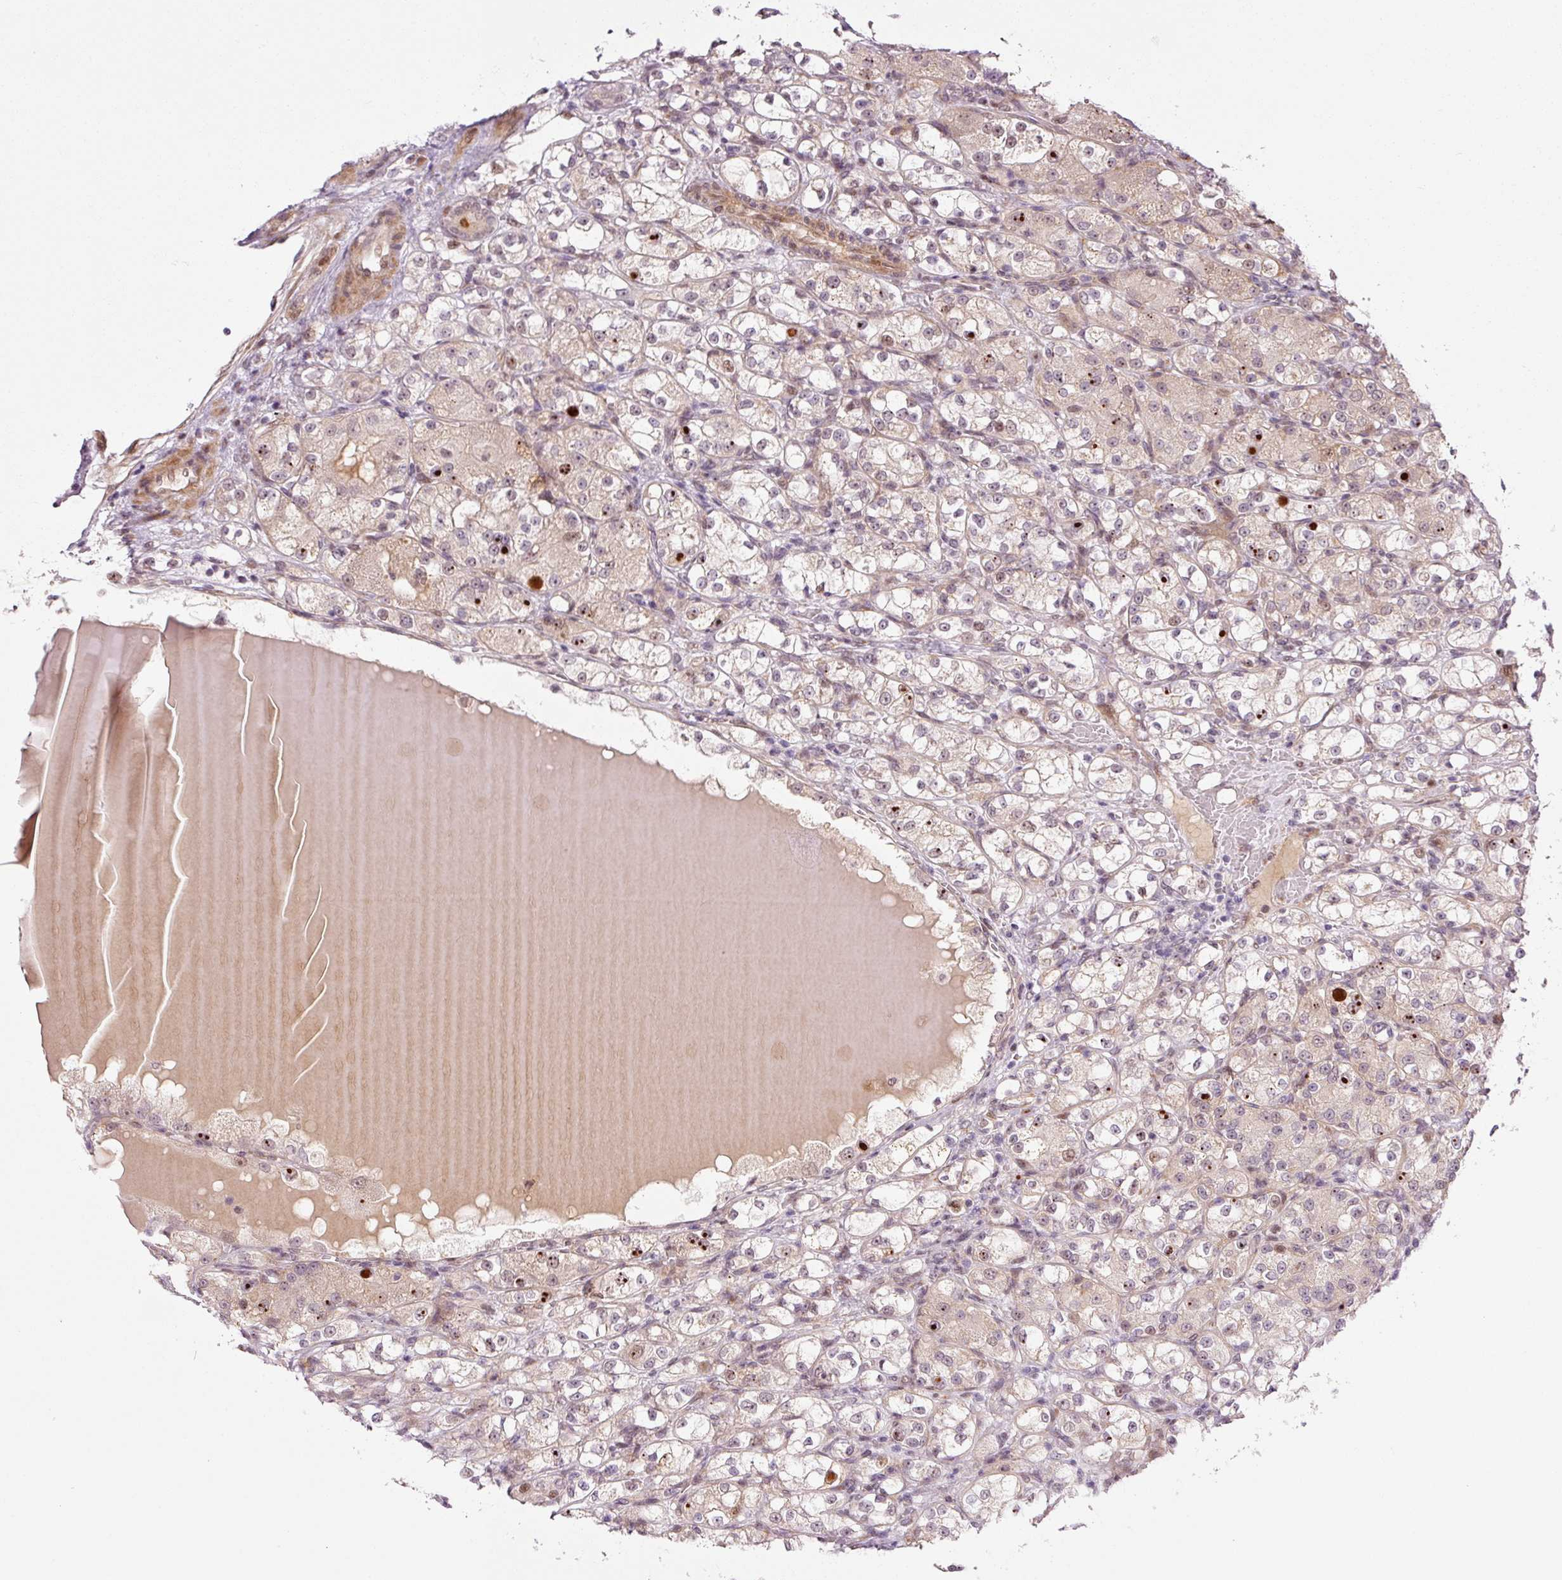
{"staining": {"intensity": "moderate", "quantity": "<25%", "location": "nuclear"}, "tissue": "renal cancer", "cell_type": "Tumor cells", "image_type": "cancer", "snomed": [{"axis": "morphology", "description": "Normal tissue, NOS"}, {"axis": "morphology", "description": "Adenocarcinoma, NOS"}, {"axis": "topography", "description": "Kidney"}], "caption": "Renal adenocarcinoma stained with DAB (3,3'-diaminobenzidine) immunohistochemistry (IHC) demonstrates low levels of moderate nuclear positivity in about <25% of tumor cells.", "gene": "ANKRD20A1", "patient": {"sex": "male", "age": 61}}